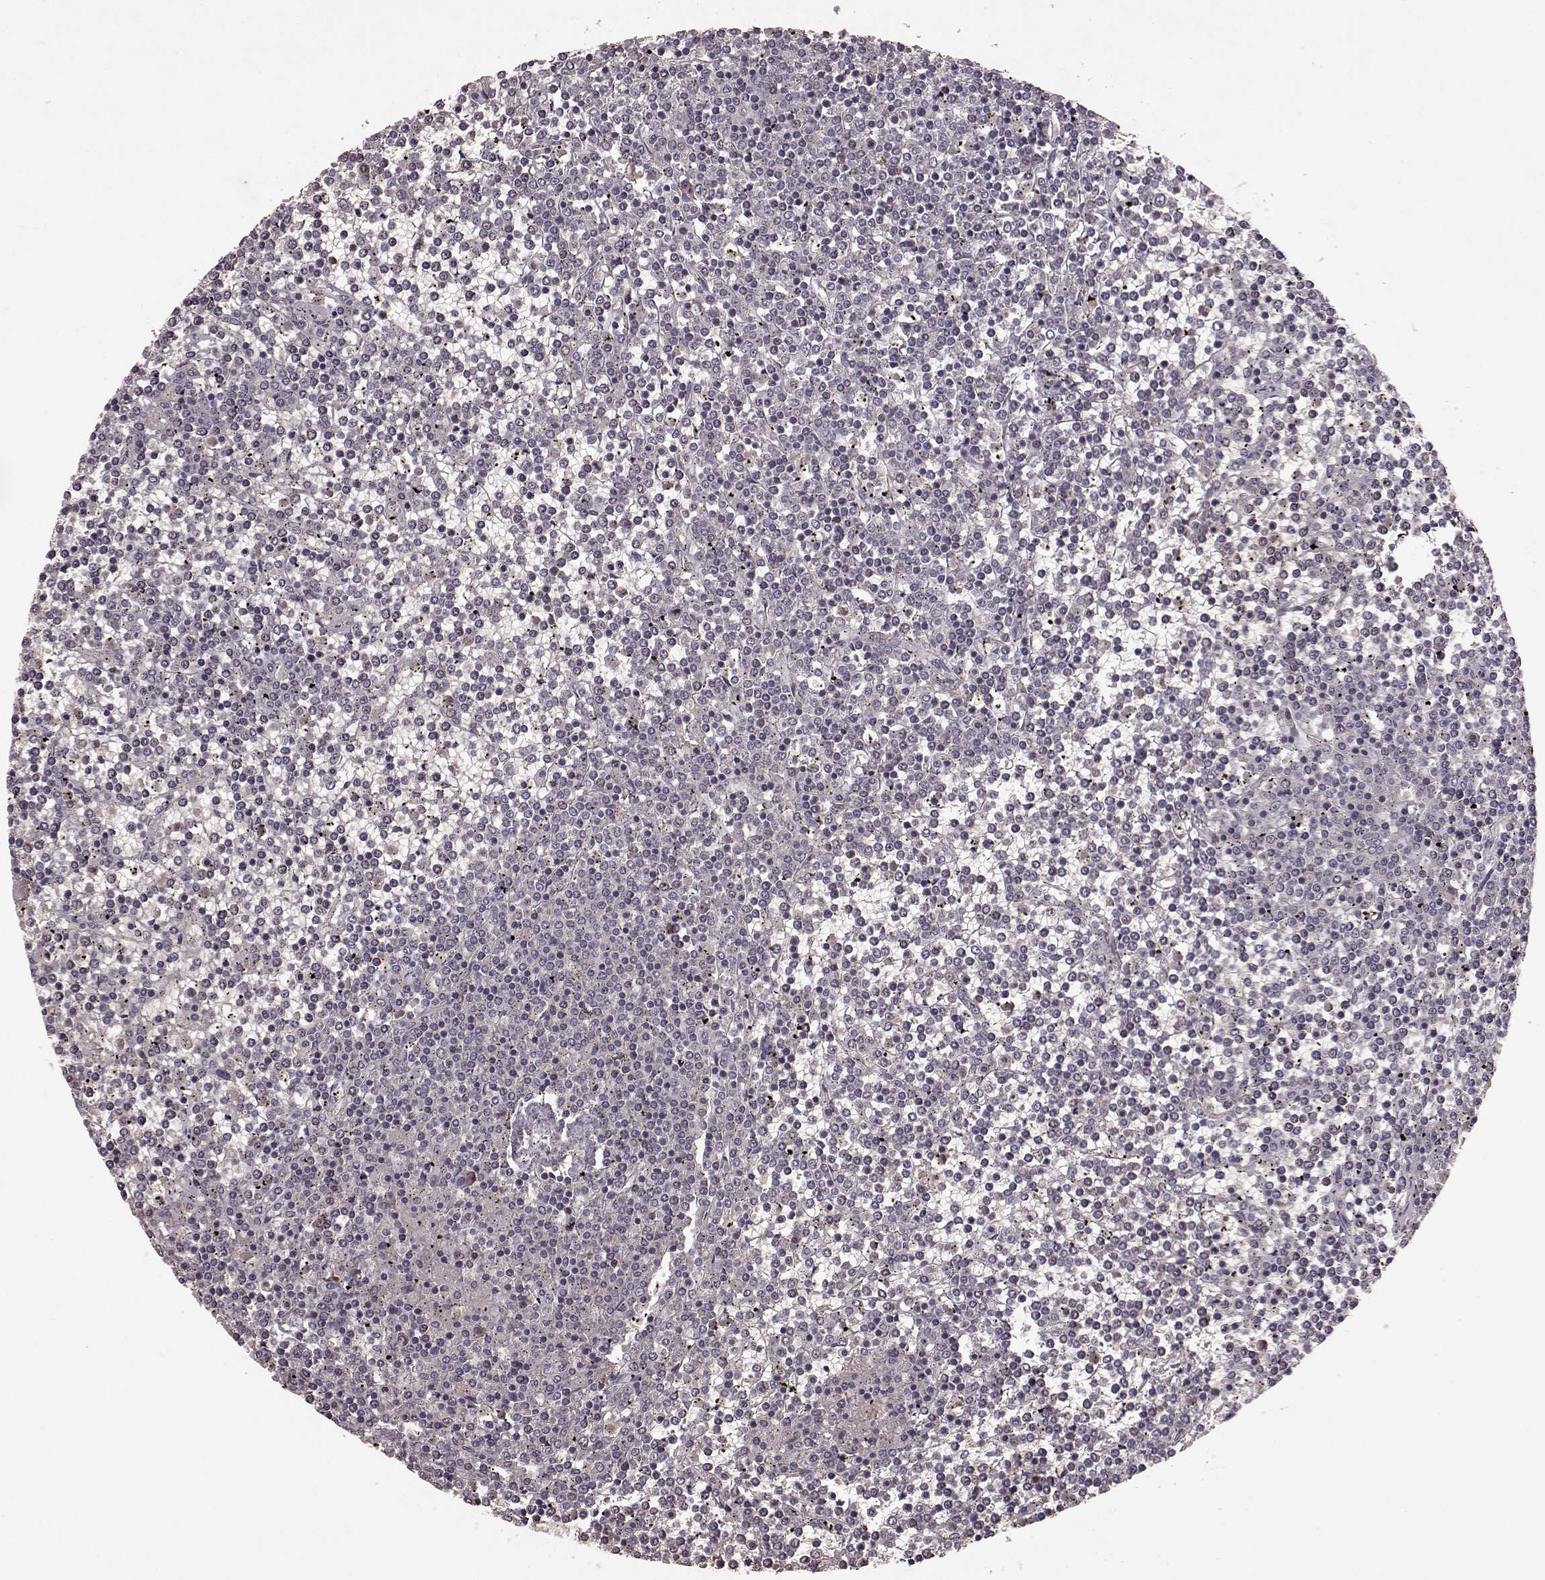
{"staining": {"intensity": "negative", "quantity": "none", "location": "none"}, "tissue": "lymphoma", "cell_type": "Tumor cells", "image_type": "cancer", "snomed": [{"axis": "morphology", "description": "Malignant lymphoma, non-Hodgkin's type, Low grade"}, {"axis": "topography", "description": "Spleen"}], "caption": "This histopathology image is of lymphoma stained with IHC to label a protein in brown with the nuclei are counter-stained blue. There is no positivity in tumor cells.", "gene": "FRRS1L", "patient": {"sex": "female", "age": 19}}